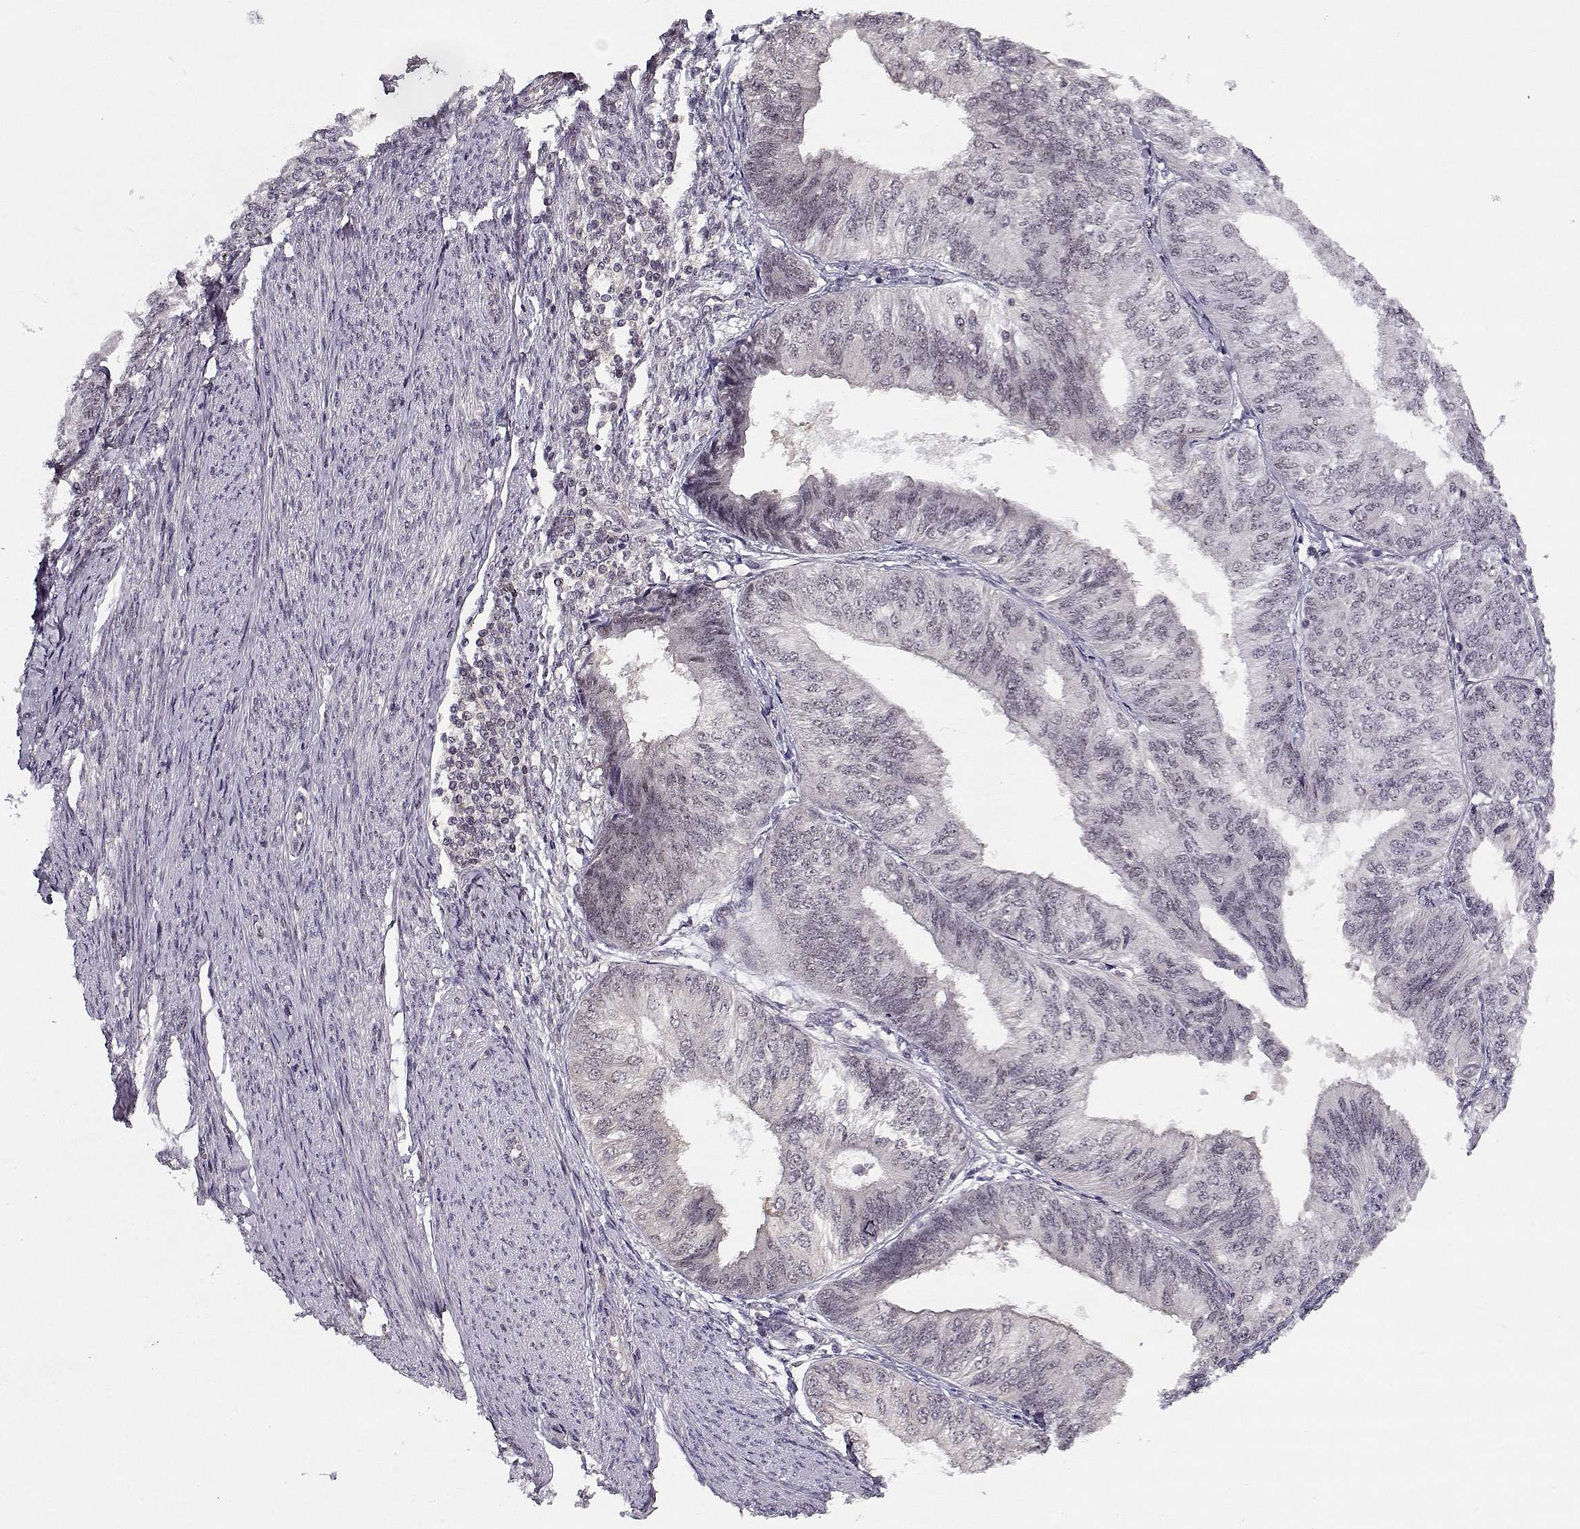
{"staining": {"intensity": "weak", "quantity": "<25%", "location": "nuclear"}, "tissue": "endometrial cancer", "cell_type": "Tumor cells", "image_type": "cancer", "snomed": [{"axis": "morphology", "description": "Adenocarcinoma, NOS"}, {"axis": "topography", "description": "Endometrium"}], "caption": "Tumor cells show no significant protein positivity in endometrial cancer (adenocarcinoma).", "gene": "TESPA1", "patient": {"sex": "female", "age": 58}}